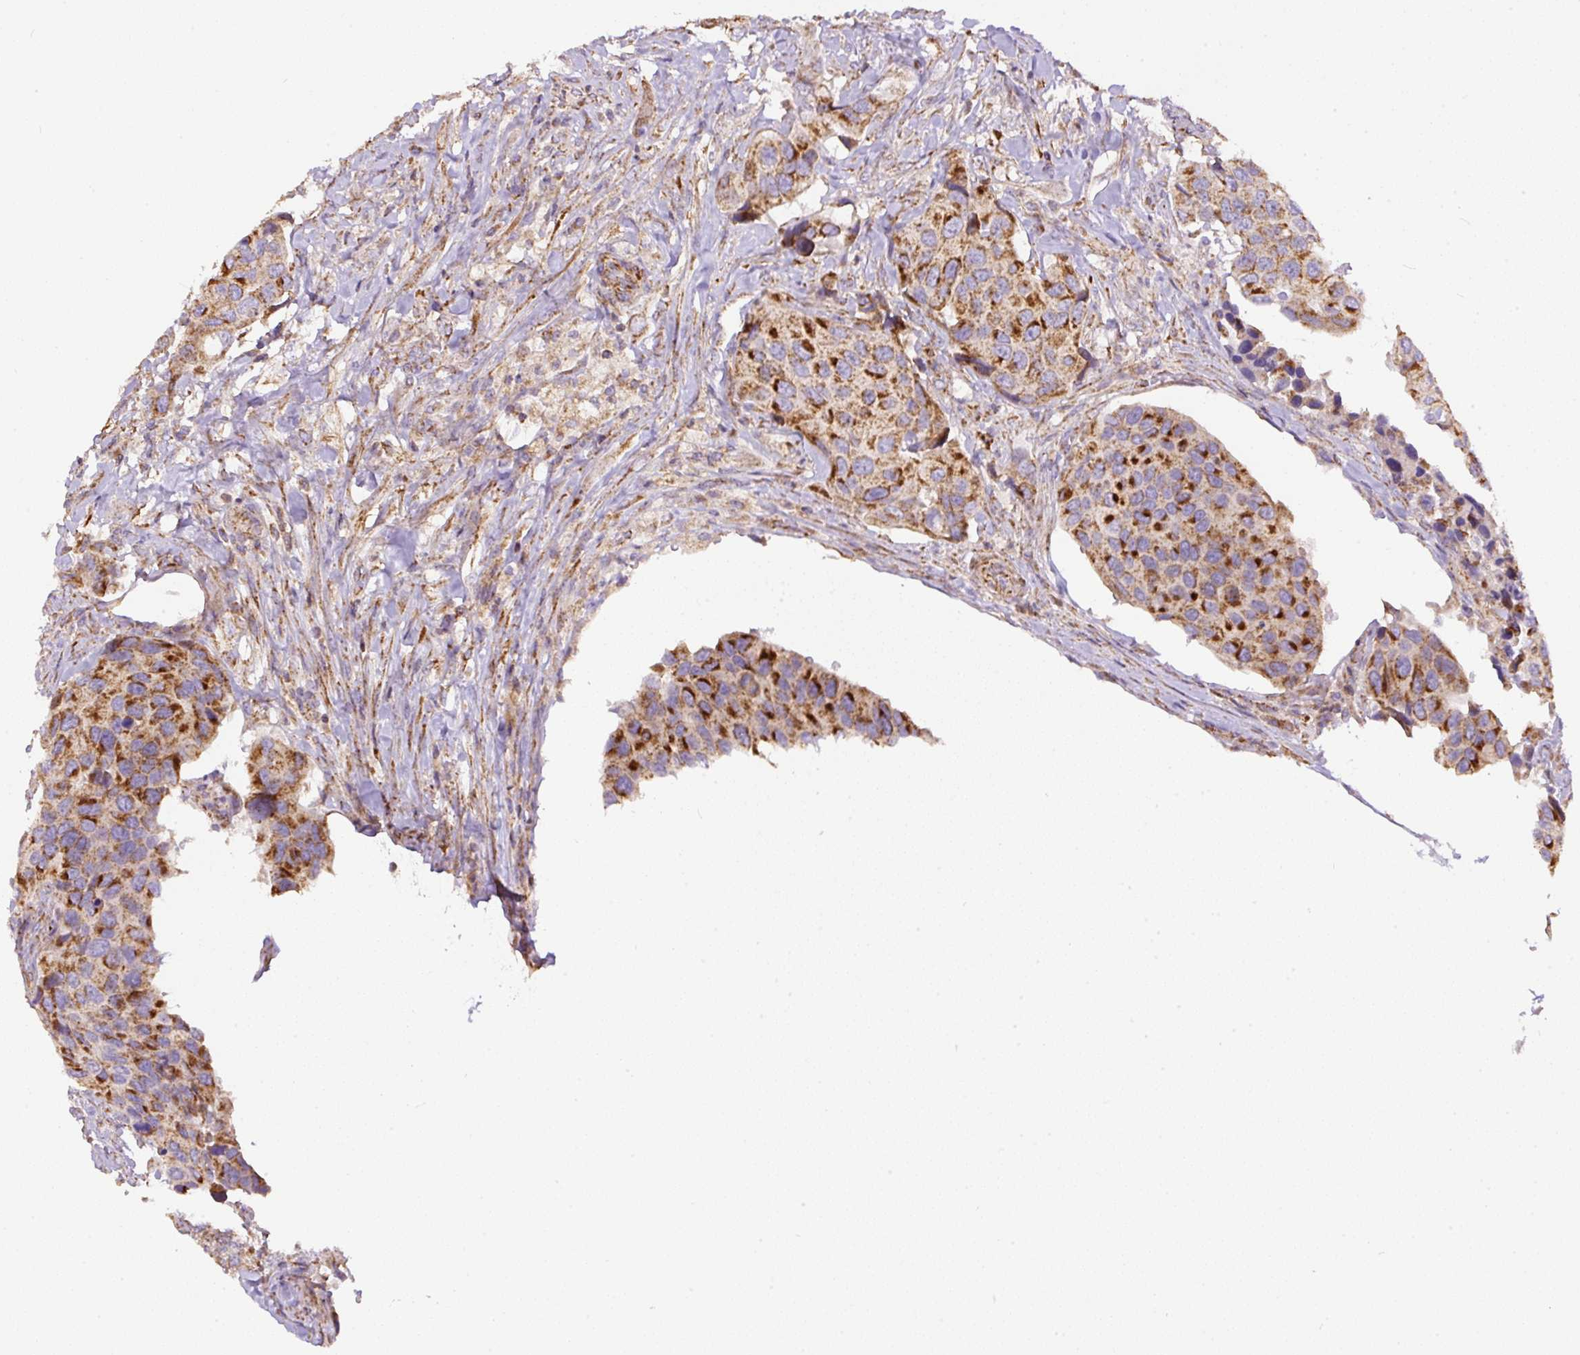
{"staining": {"intensity": "strong", "quantity": ">75%", "location": "cytoplasmic/membranous"}, "tissue": "urothelial cancer", "cell_type": "Tumor cells", "image_type": "cancer", "snomed": [{"axis": "morphology", "description": "Urothelial carcinoma, High grade"}, {"axis": "topography", "description": "Urinary bladder"}], "caption": "Human urothelial carcinoma (high-grade) stained with a brown dye exhibits strong cytoplasmic/membranous positive staining in about >75% of tumor cells.", "gene": "NDUFAF2", "patient": {"sex": "male", "age": 74}}